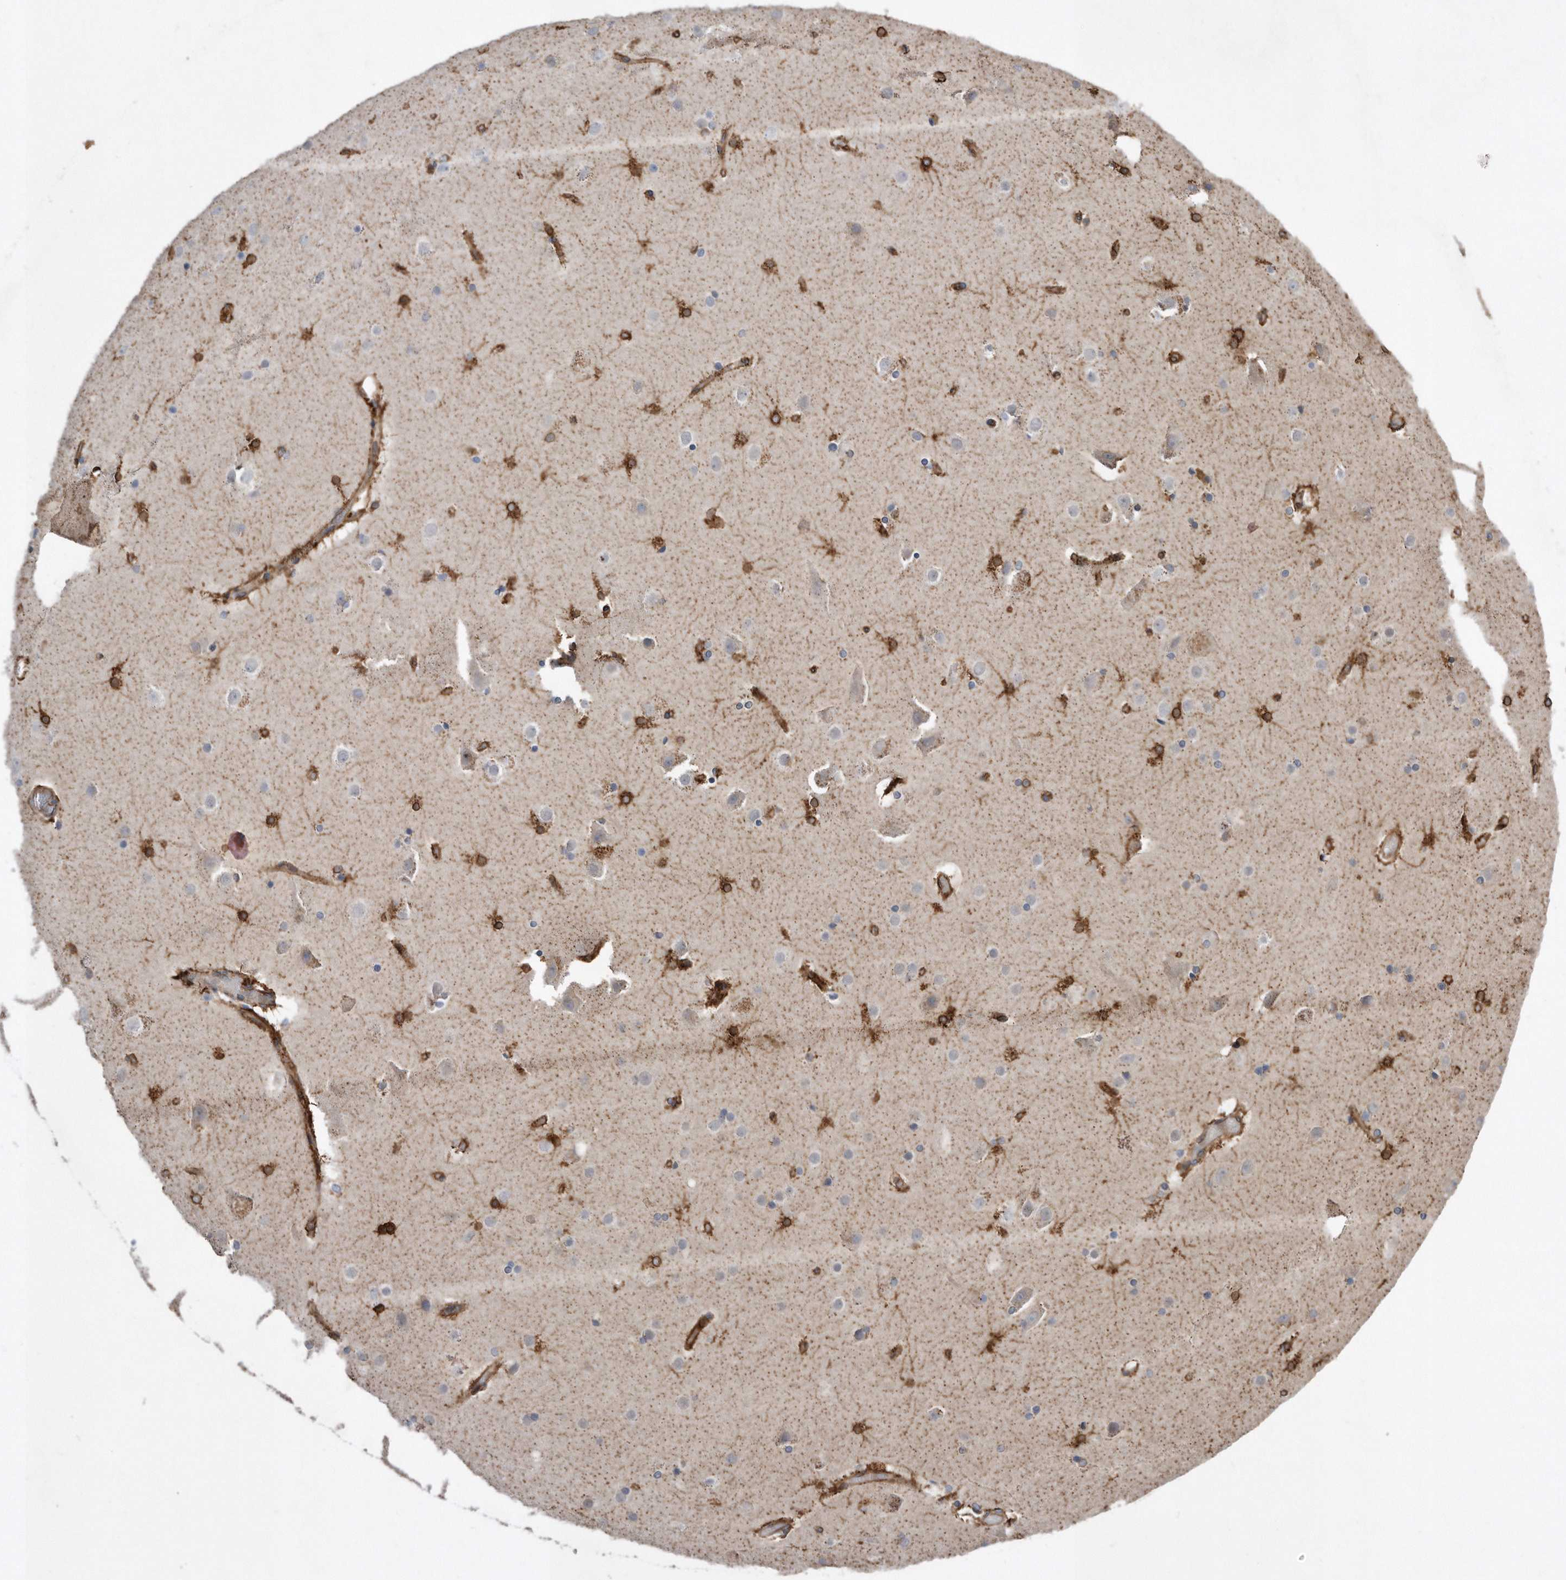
{"staining": {"intensity": "strong", "quantity": ">75%", "location": "cytoplasmic/membranous"}, "tissue": "cerebral cortex", "cell_type": "Endothelial cells", "image_type": "normal", "snomed": [{"axis": "morphology", "description": "Normal tissue, NOS"}, {"axis": "topography", "description": "Cerebral cortex"}], "caption": "A high amount of strong cytoplasmic/membranous staining is identified in about >75% of endothelial cells in normal cerebral cortex.", "gene": "PON2", "patient": {"sex": "male", "age": 57}}